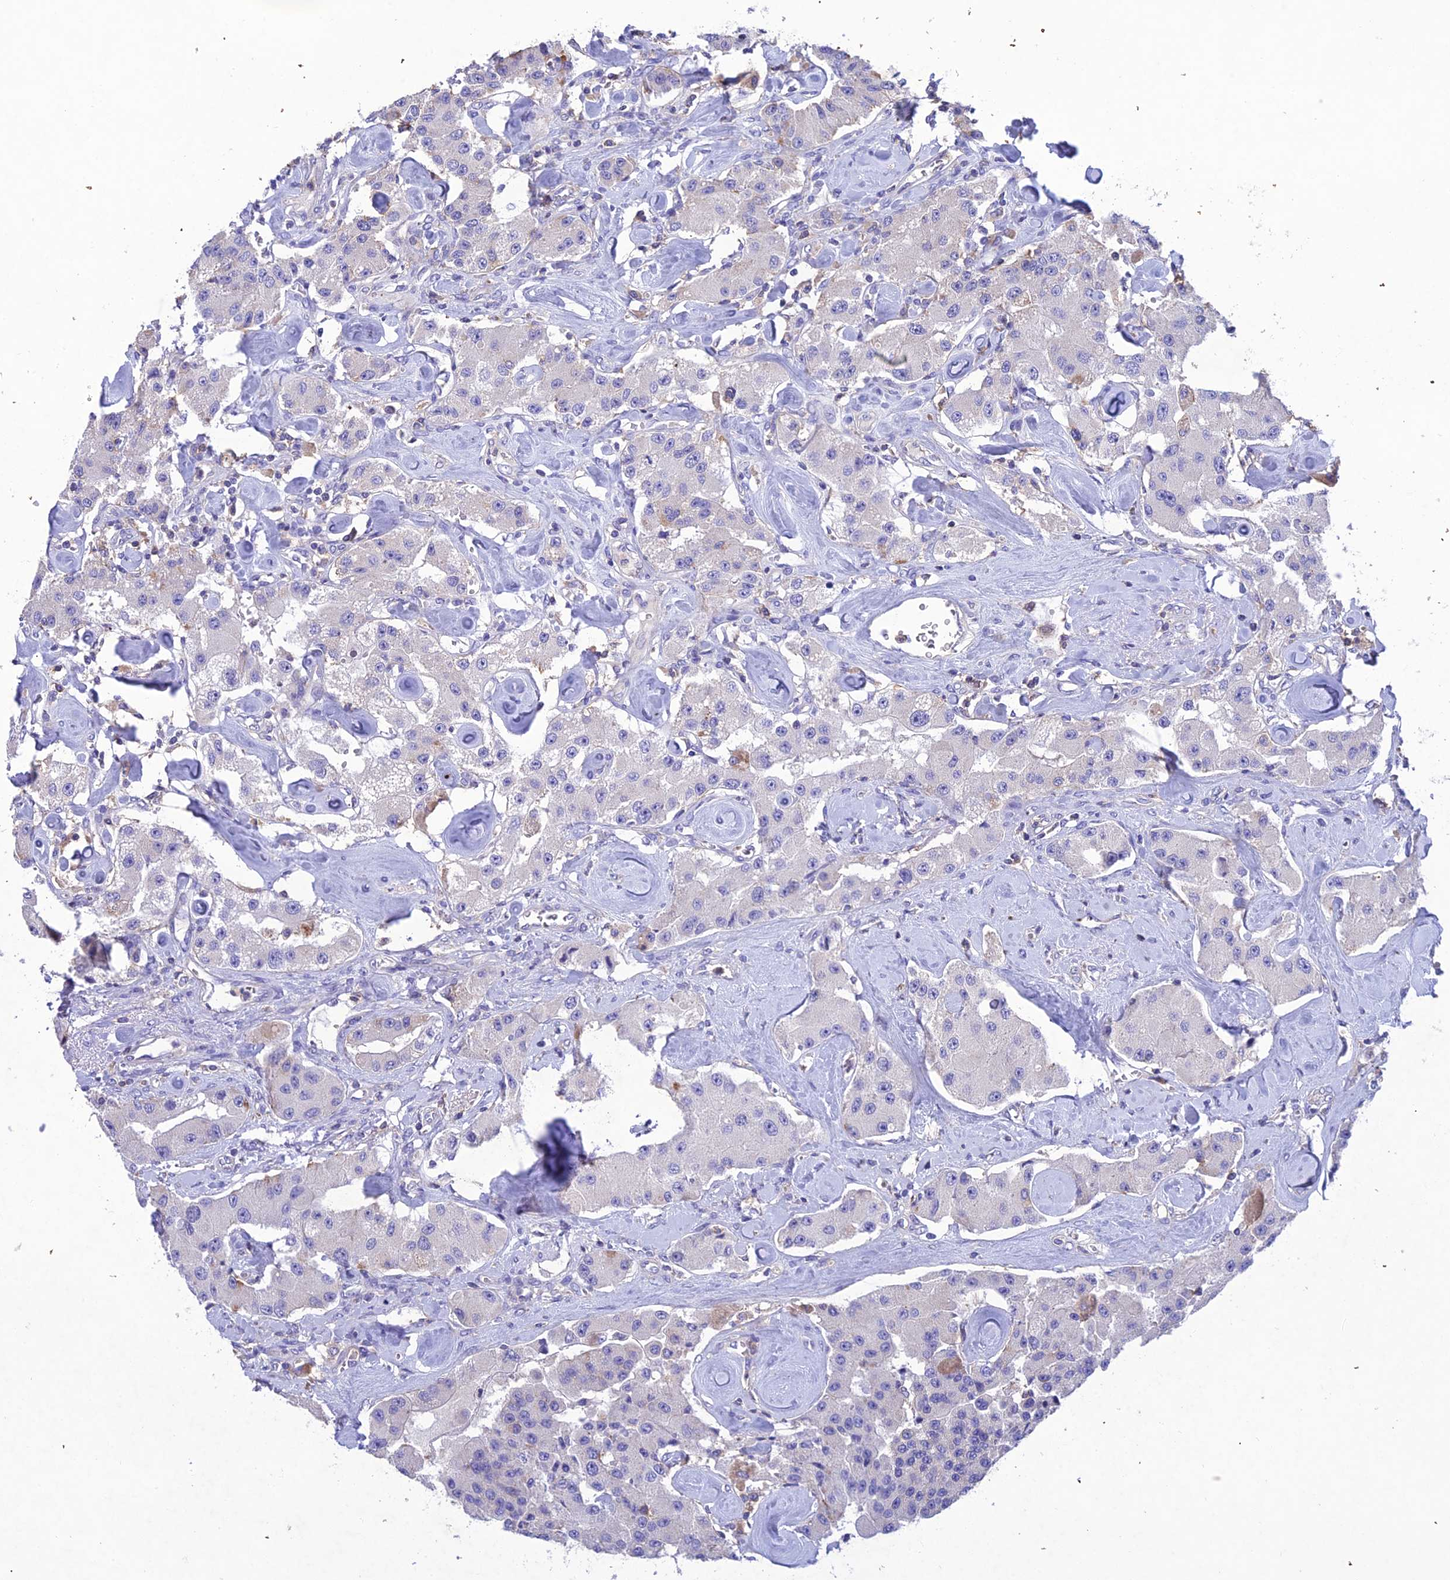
{"staining": {"intensity": "negative", "quantity": "none", "location": "none"}, "tissue": "carcinoid", "cell_type": "Tumor cells", "image_type": "cancer", "snomed": [{"axis": "morphology", "description": "Carcinoid, malignant, NOS"}, {"axis": "topography", "description": "Pancreas"}], "caption": "There is no significant expression in tumor cells of malignant carcinoid. (Immunohistochemistry, brightfield microscopy, high magnification).", "gene": "SNX24", "patient": {"sex": "male", "age": 41}}